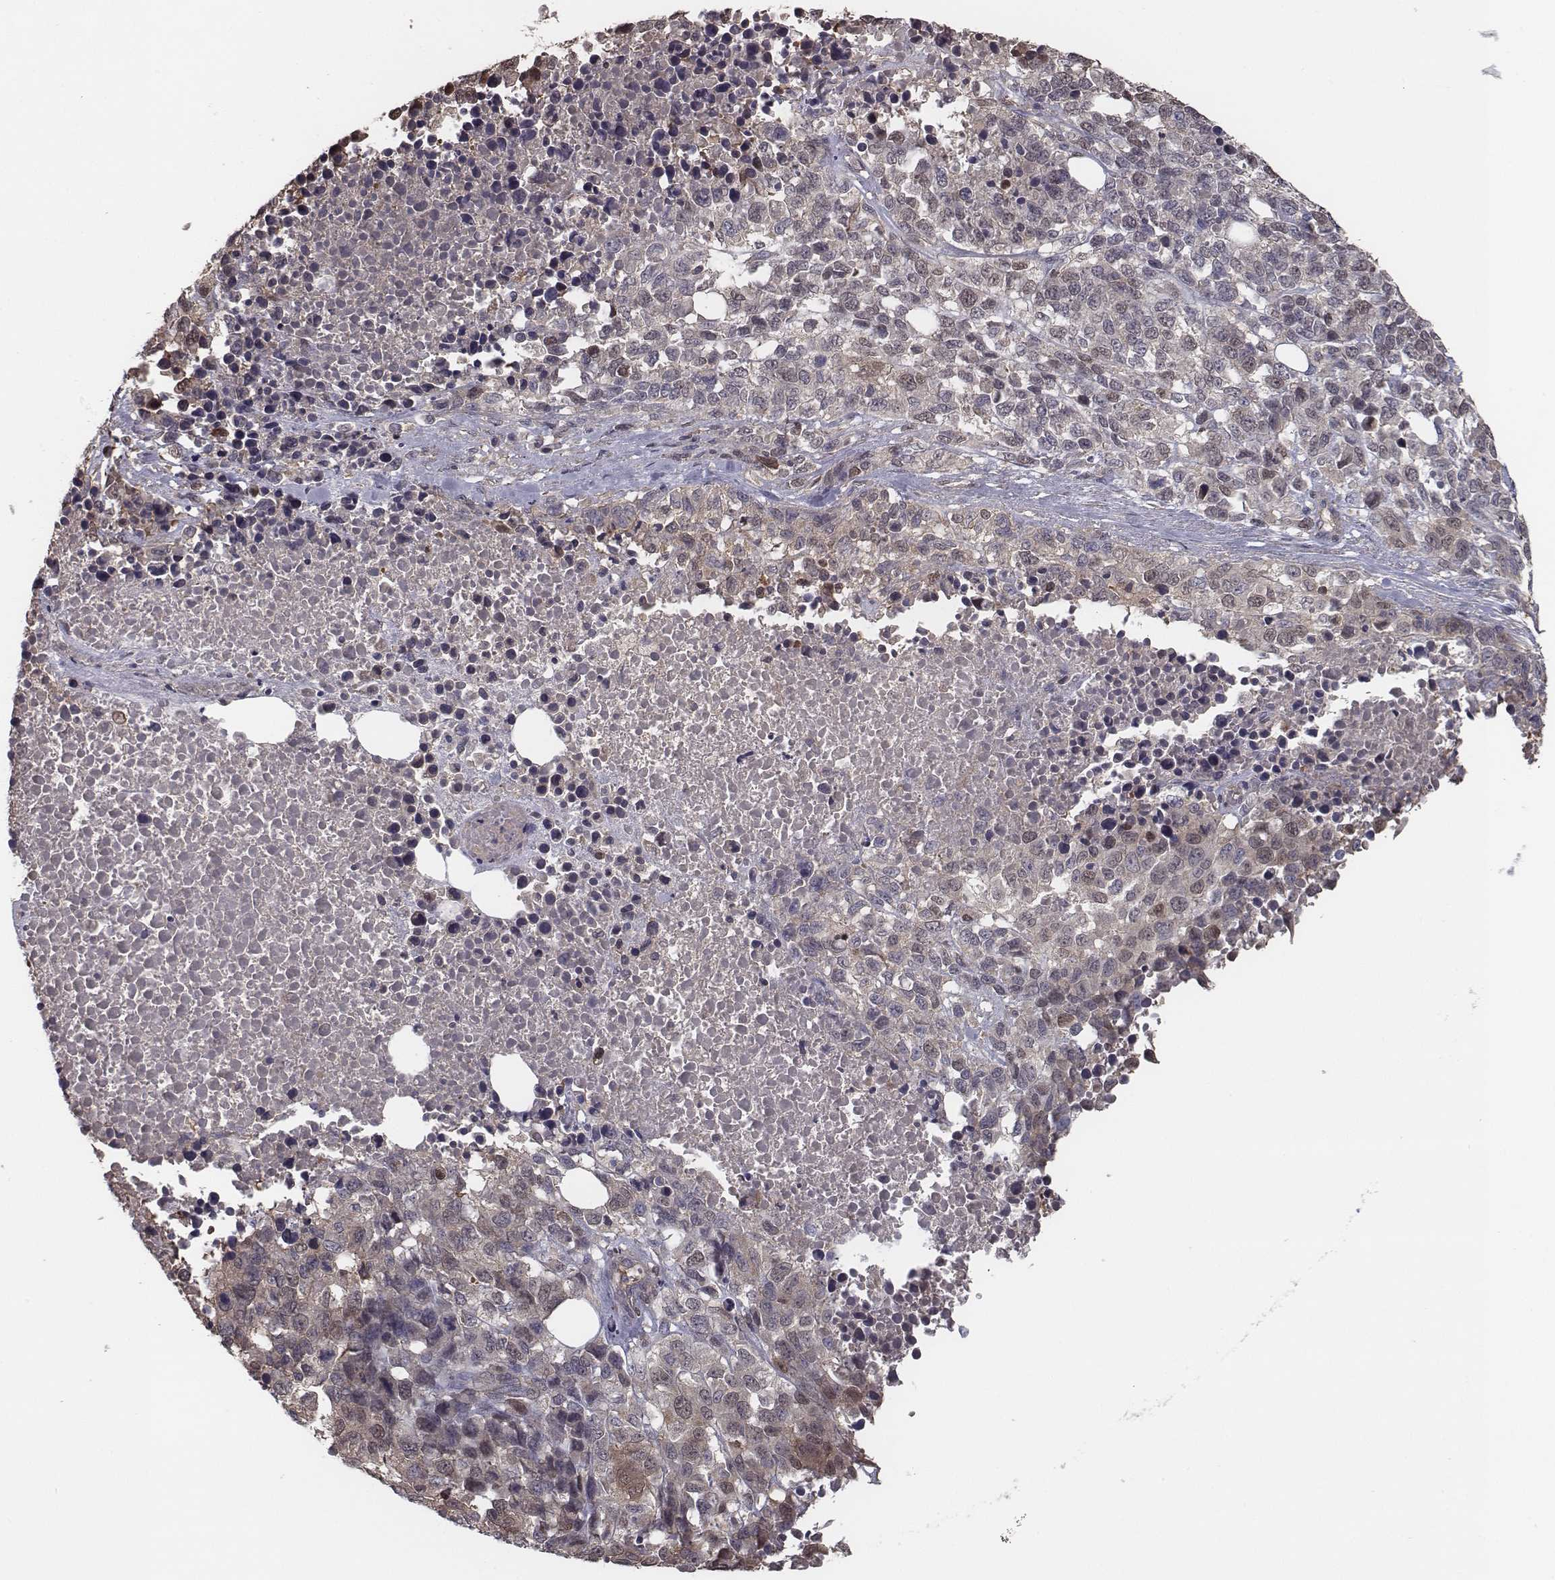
{"staining": {"intensity": "weak", "quantity": ">75%", "location": "cytoplasmic/membranous"}, "tissue": "melanoma", "cell_type": "Tumor cells", "image_type": "cancer", "snomed": [{"axis": "morphology", "description": "Malignant melanoma, Metastatic site"}, {"axis": "topography", "description": "Skin"}], "caption": "A photomicrograph showing weak cytoplasmic/membranous positivity in approximately >75% of tumor cells in melanoma, as visualized by brown immunohistochemical staining.", "gene": "ISYNA1", "patient": {"sex": "male", "age": 84}}